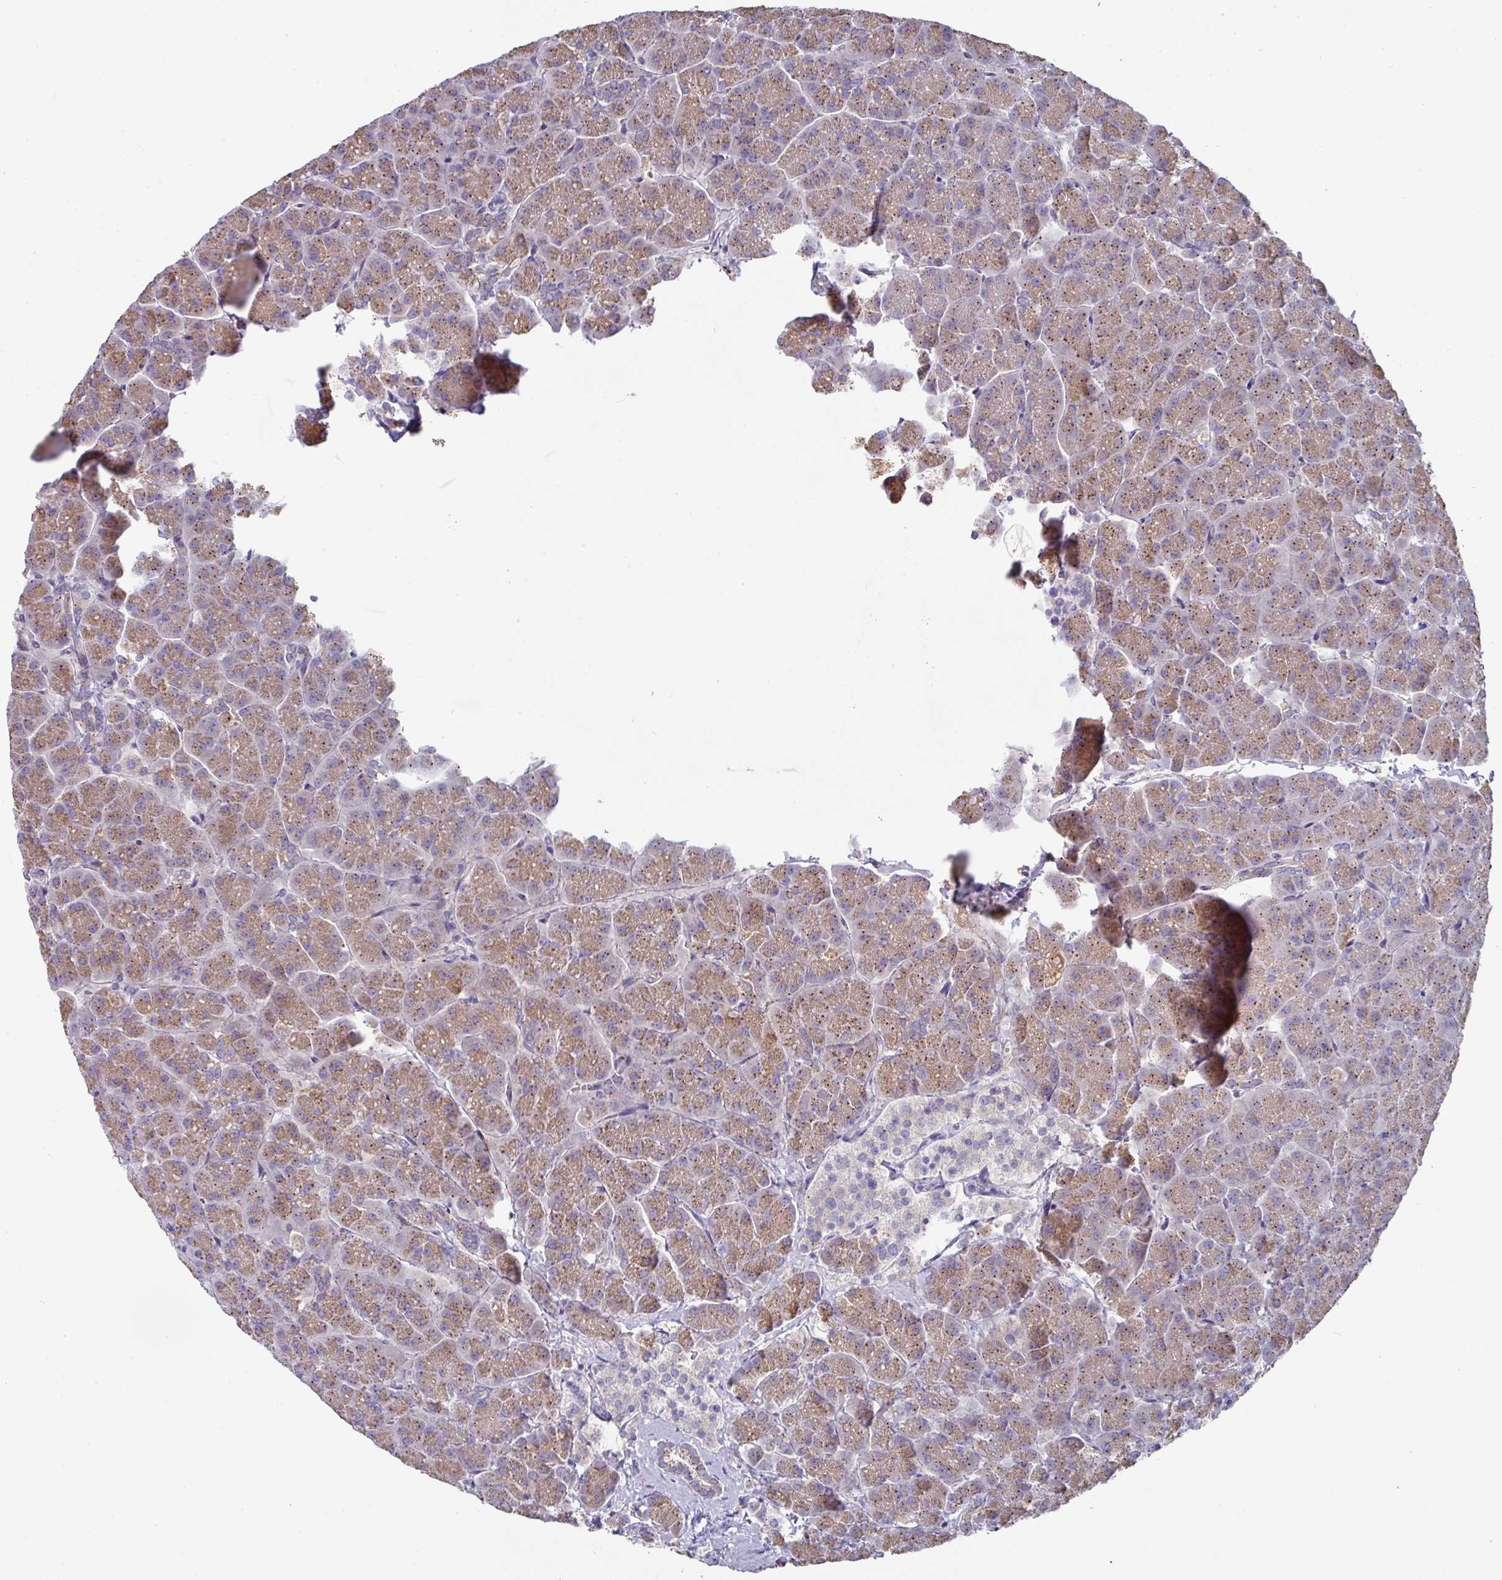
{"staining": {"intensity": "moderate", "quantity": "25%-75%", "location": "cytoplasmic/membranous"}, "tissue": "pancreas", "cell_type": "Exocrine glandular cells", "image_type": "normal", "snomed": [{"axis": "morphology", "description": "Normal tissue, NOS"}, {"axis": "topography", "description": "Pancreas"}, {"axis": "topography", "description": "Peripheral nerve tissue"}], "caption": "Immunohistochemistry (IHC) staining of unremarkable pancreas, which exhibits medium levels of moderate cytoplasmic/membranous positivity in approximately 25%-75% of exocrine glandular cells indicating moderate cytoplasmic/membranous protein expression. The staining was performed using DAB (brown) for protein detection and nuclei were counterstained in hematoxylin (blue).", "gene": "IL4R", "patient": {"sex": "male", "age": 54}}